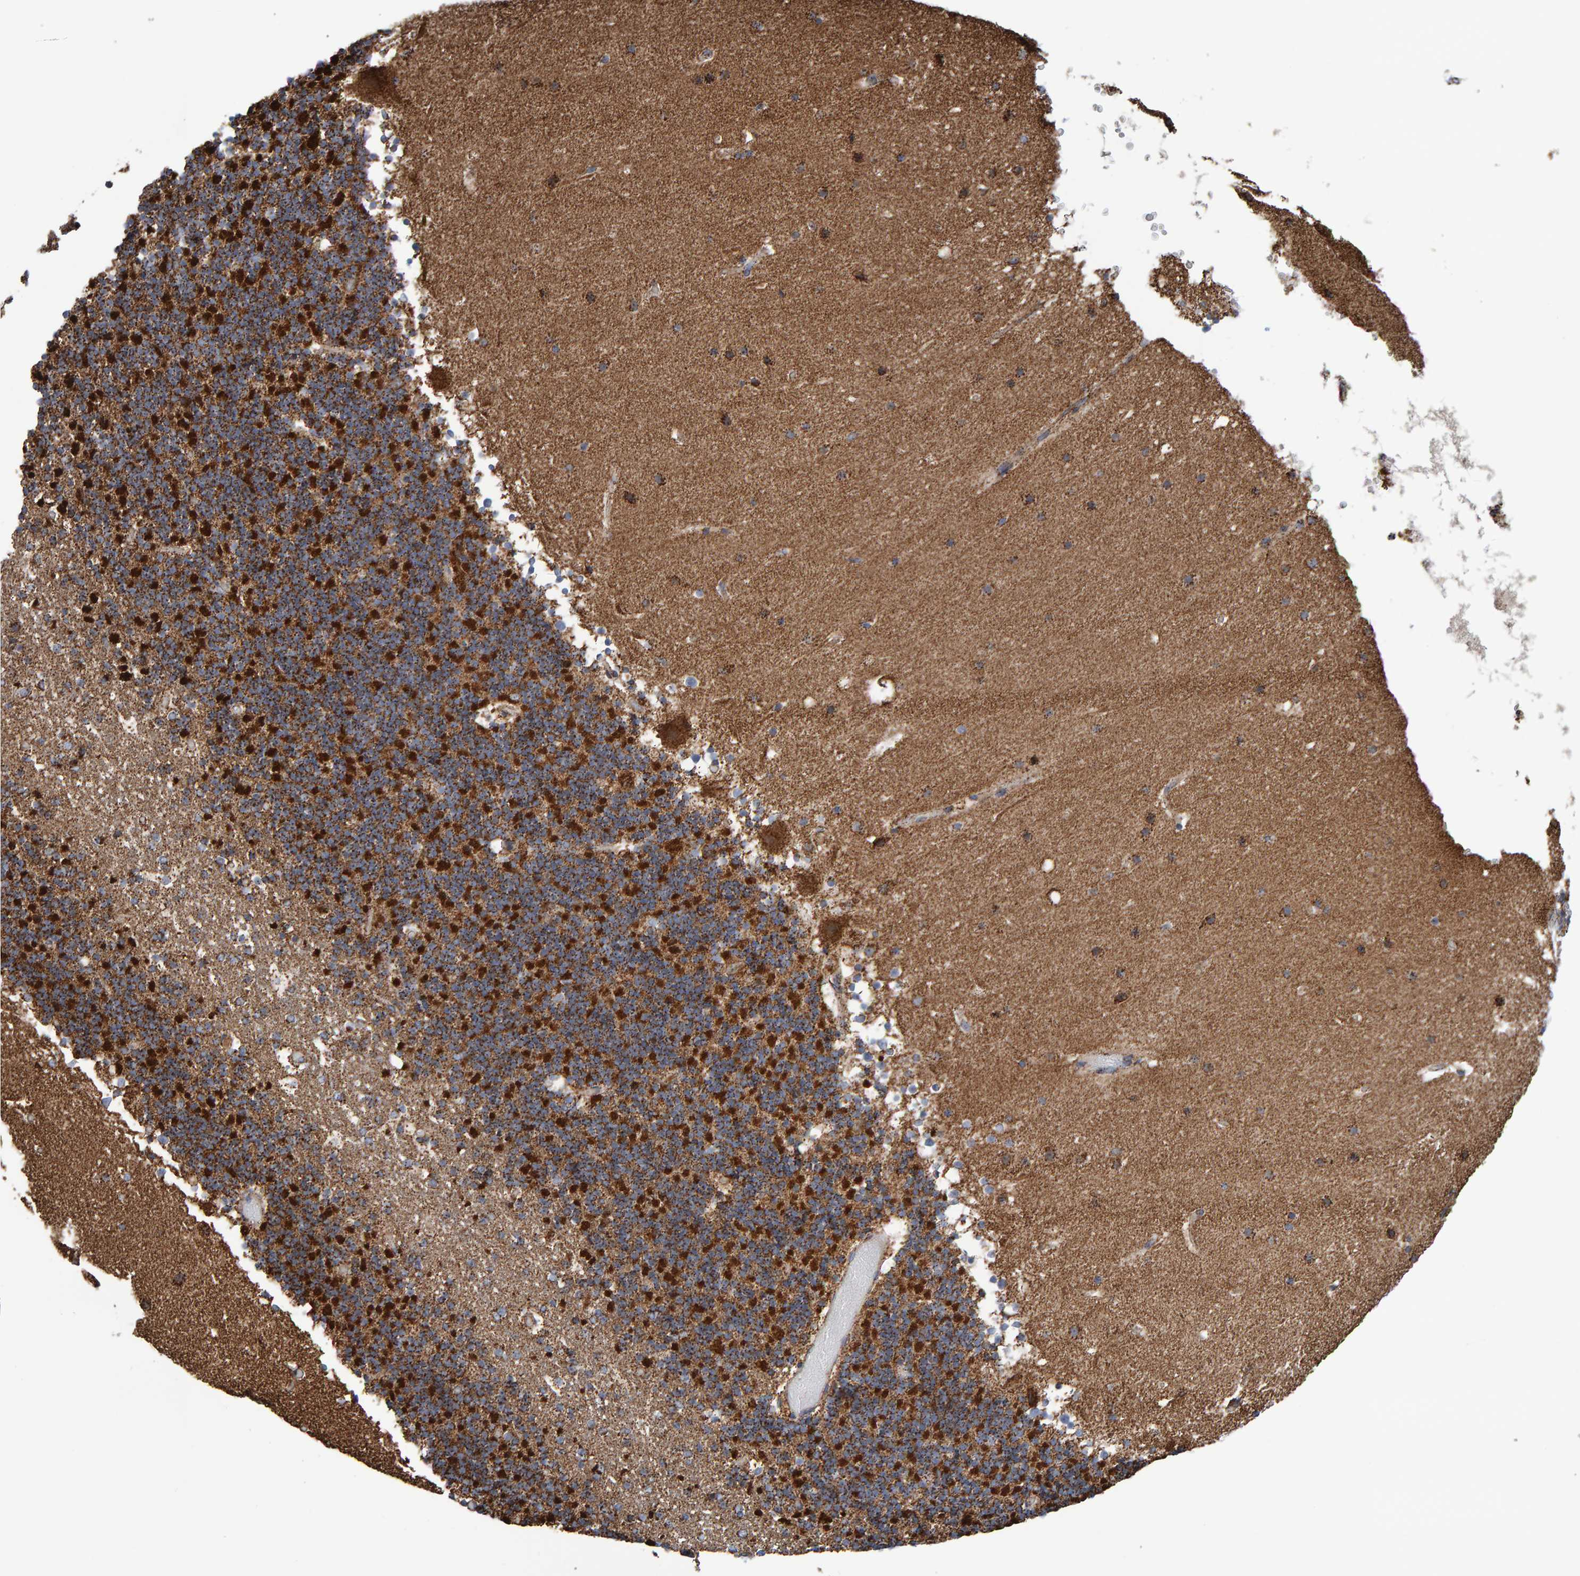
{"staining": {"intensity": "moderate", "quantity": ">75%", "location": "cytoplasmic/membranous"}, "tissue": "cerebellum", "cell_type": "Cells in granular layer", "image_type": "normal", "snomed": [{"axis": "morphology", "description": "Normal tissue, NOS"}, {"axis": "topography", "description": "Cerebellum"}], "caption": "Protein analysis of benign cerebellum displays moderate cytoplasmic/membranous staining in about >75% of cells in granular layer.", "gene": "MRPL45", "patient": {"sex": "male", "age": 57}}